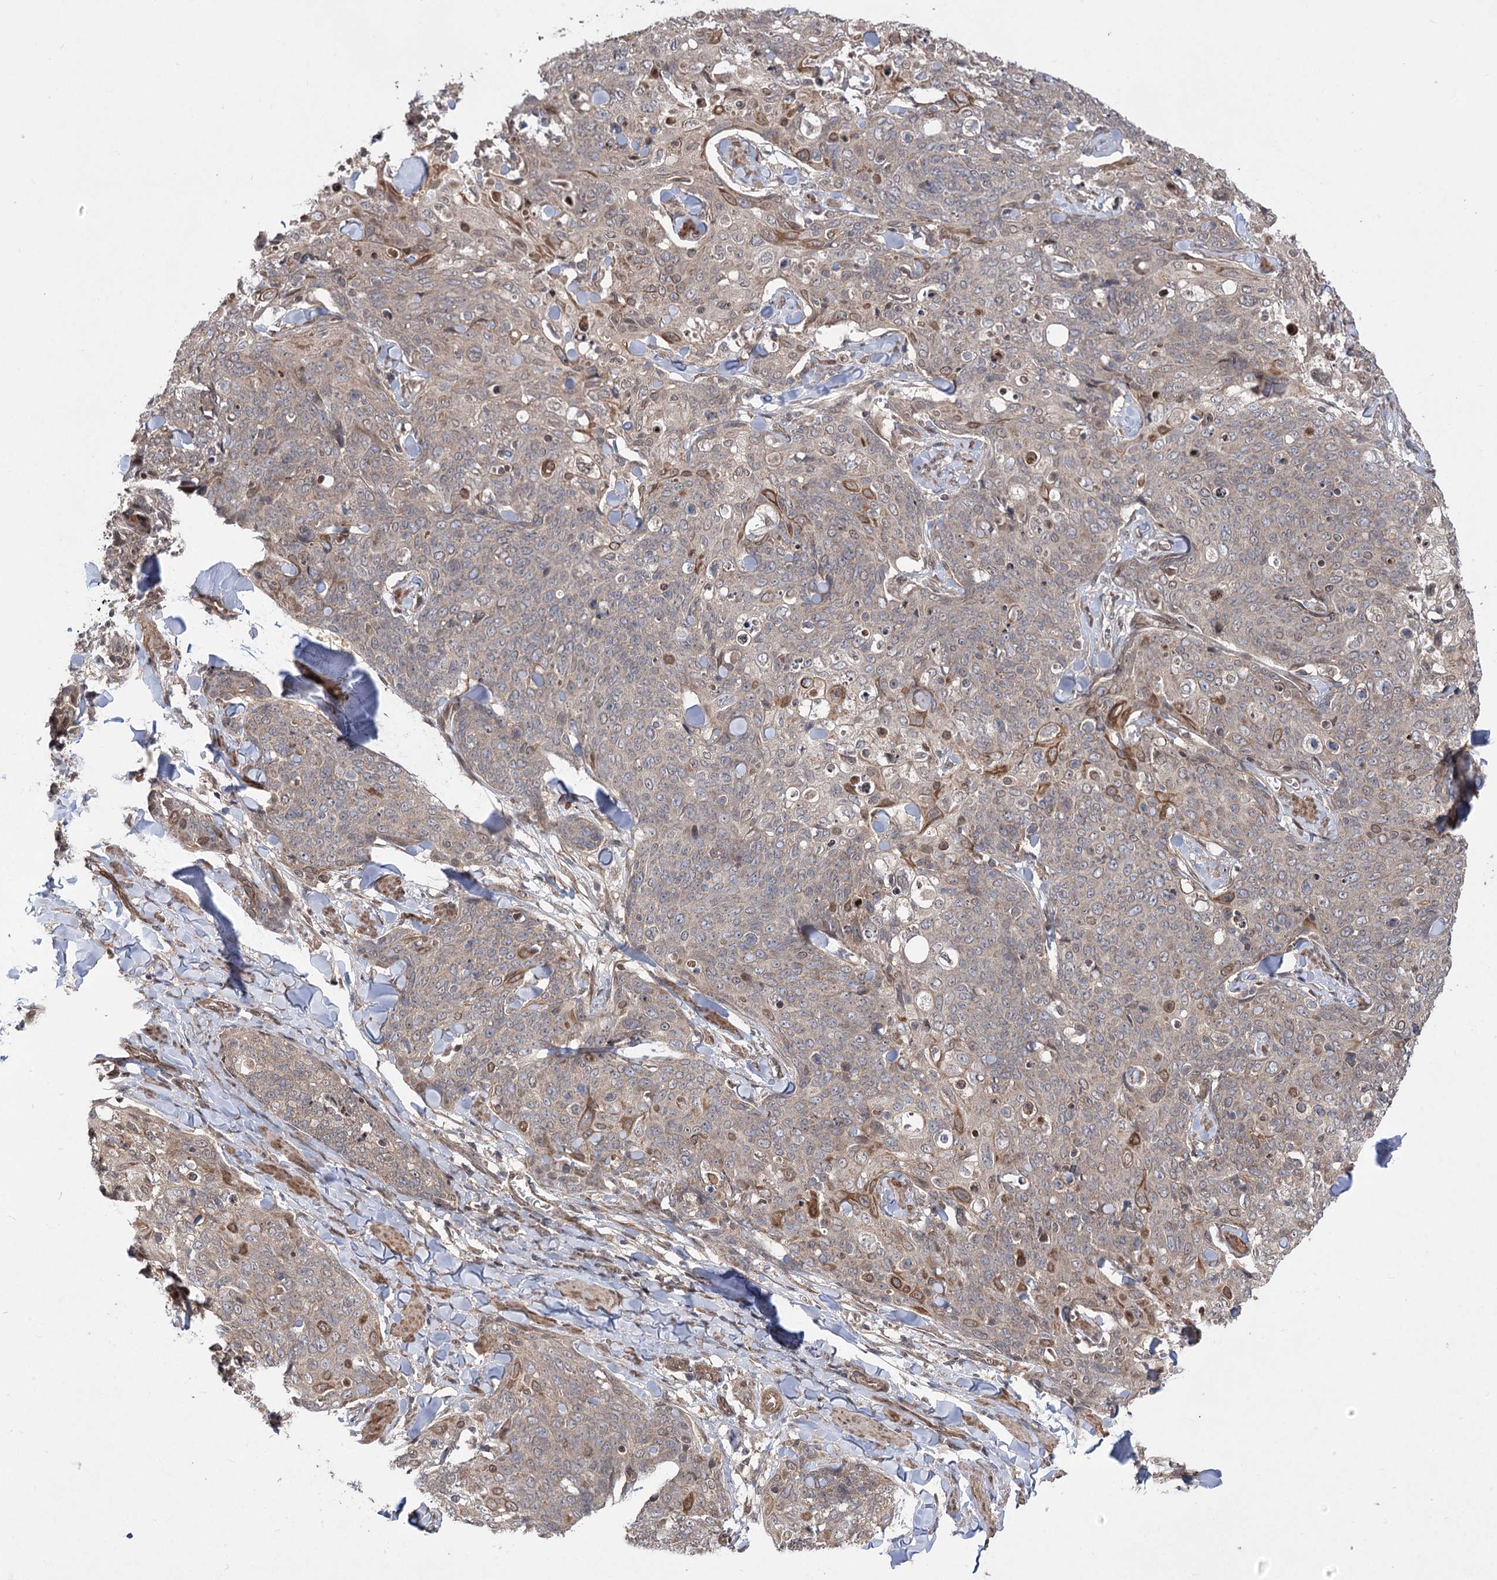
{"staining": {"intensity": "weak", "quantity": "<25%", "location": "cytoplasmic/membranous"}, "tissue": "skin cancer", "cell_type": "Tumor cells", "image_type": "cancer", "snomed": [{"axis": "morphology", "description": "Squamous cell carcinoma, NOS"}, {"axis": "topography", "description": "Skin"}, {"axis": "topography", "description": "Vulva"}], "caption": "Micrograph shows no protein staining in tumor cells of skin cancer (squamous cell carcinoma) tissue.", "gene": "TENM2", "patient": {"sex": "female", "age": 85}}